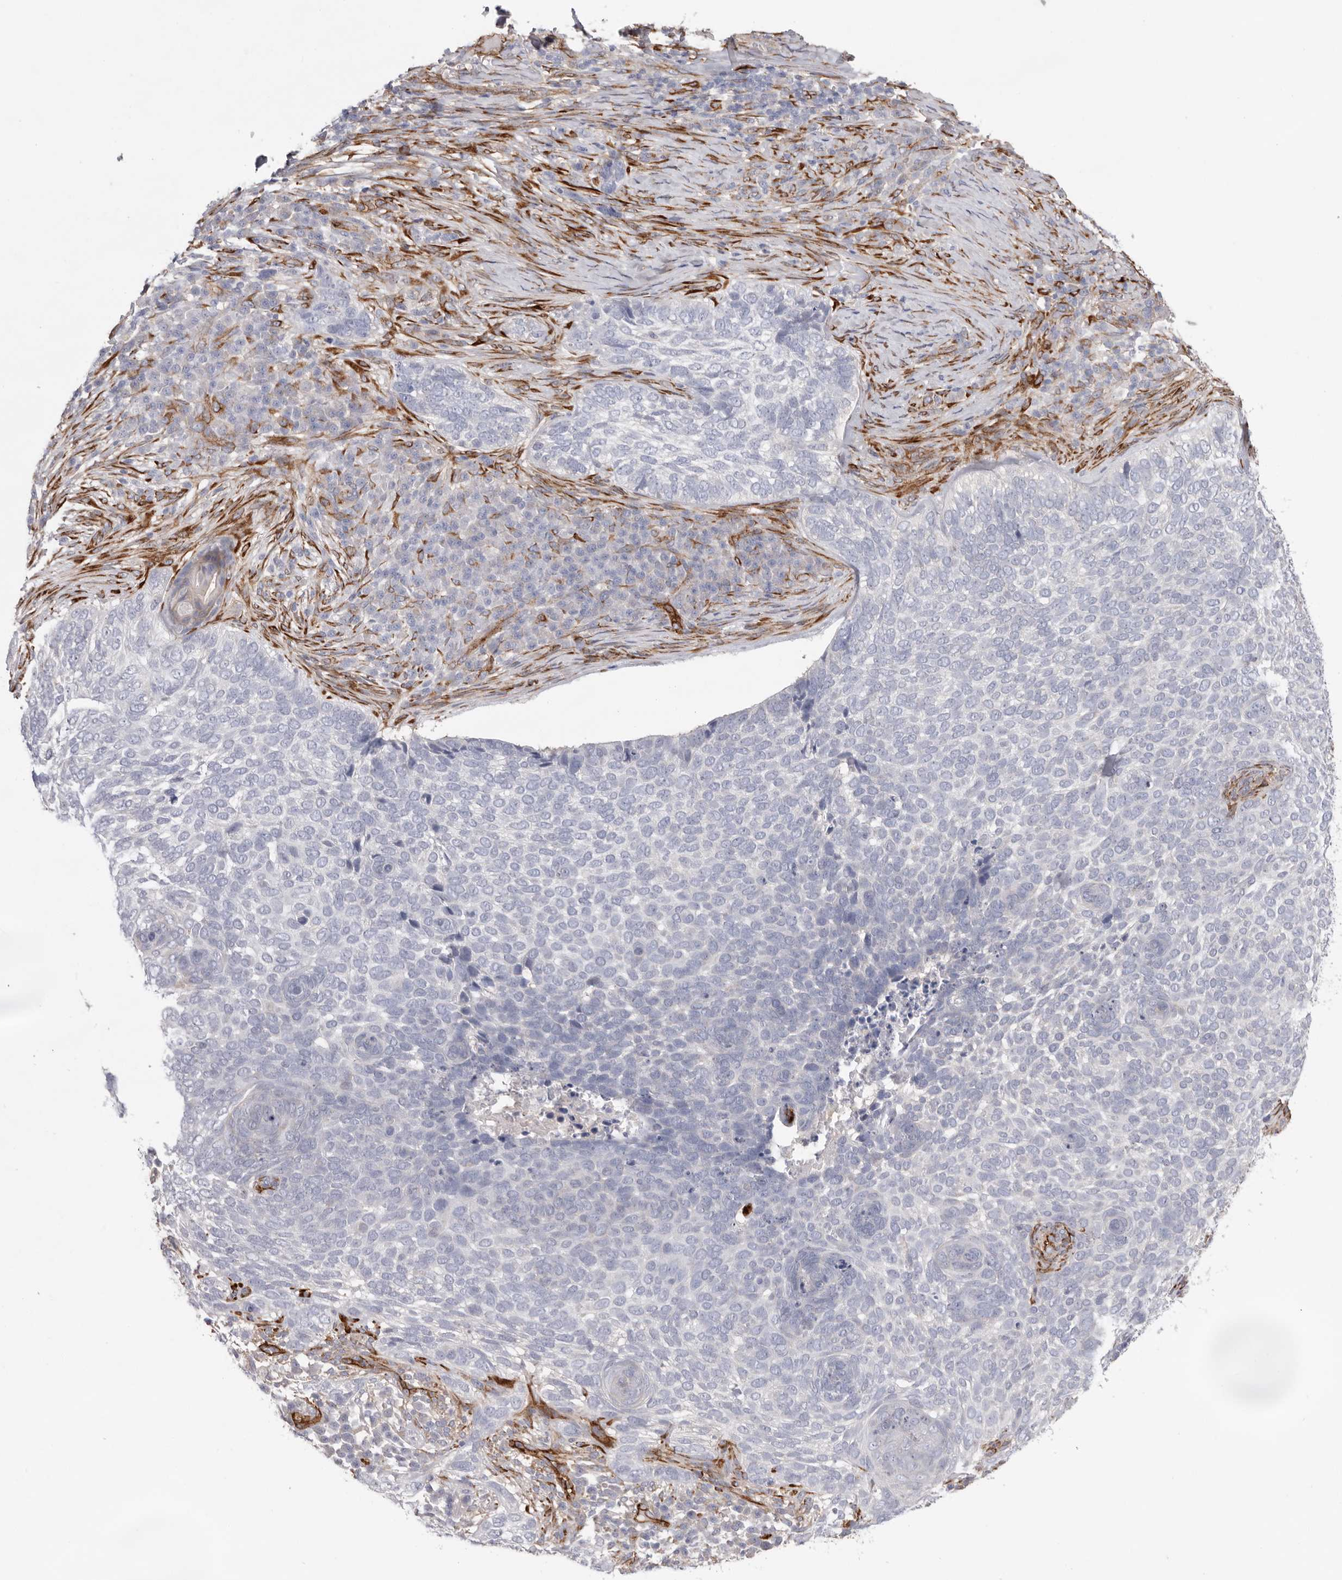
{"staining": {"intensity": "negative", "quantity": "none", "location": "none"}, "tissue": "skin cancer", "cell_type": "Tumor cells", "image_type": "cancer", "snomed": [{"axis": "morphology", "description": "Basal cell carcinoma"}, {"axis": "topography", "description": "Skin"}], "caption": "The image reveals no staining of tumor cells in basal cell carcinoma (skin).", "gene": "LRRC66", "patient": {"sex": "female", "age": 64}}